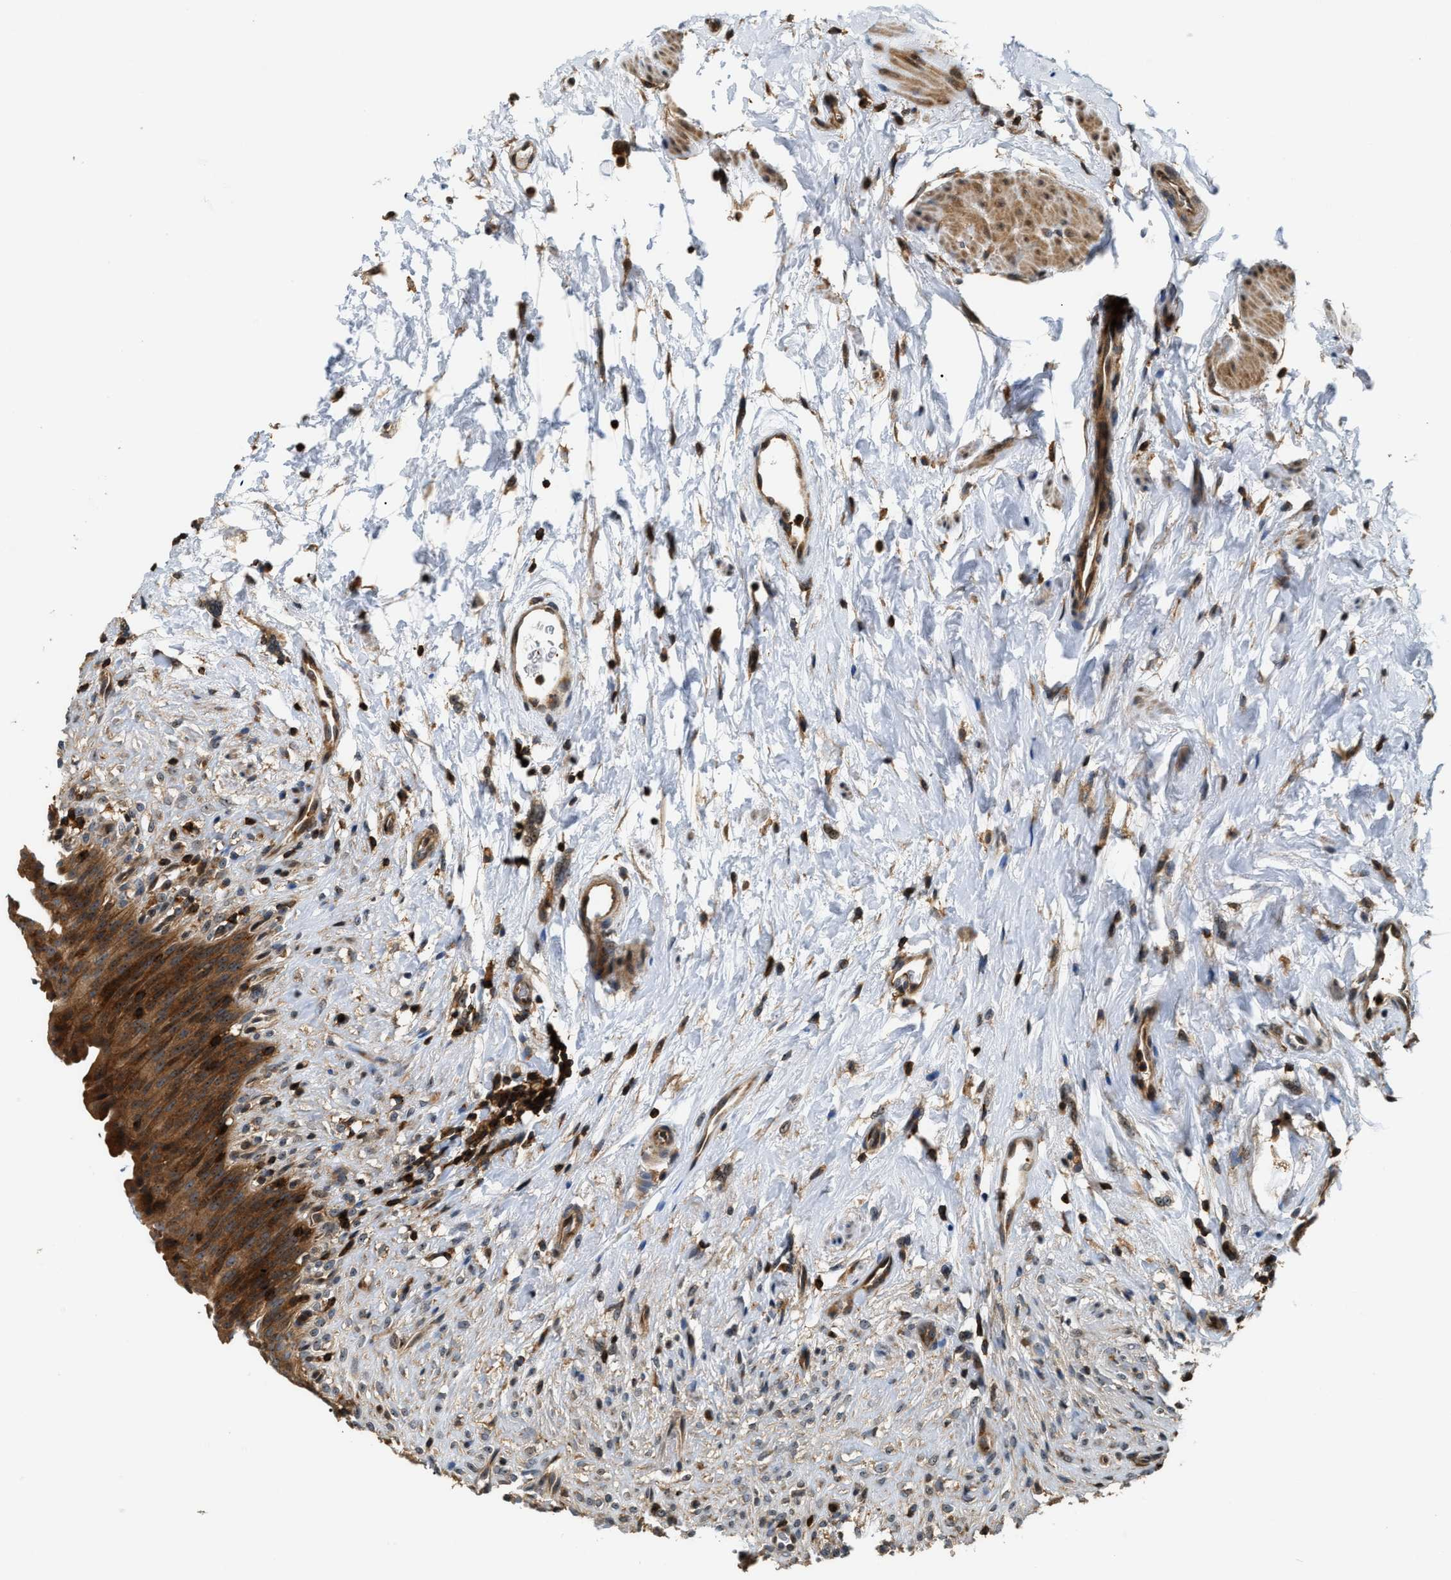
{"staining": {"intensity": "strong", "quantity": ">75%", "location": "cytoplasmic/membranous"}, "tissue": "urinary bladder", "cell_type": "Urothelial cells", "image_type": "normal", "snomed": [{"axis": "morphology", "description": "Normal tissue, NOS"}, {"axis": "topography", "description": "Urinary bladder"}], "caption": "High-magnification brightfield microscopy of normal urinary bladder stained with DAB (brown) and counterstained with hematoxylin (blue). urothelial cells exhibit strong cytoplasmic/membranous positivity is seen in about>75% of cells. (DAB IHC, brown staining for protein, blue staining for nuclei).", "gene": "SNX5", "patient": {"sex": "female", "age": 79}}